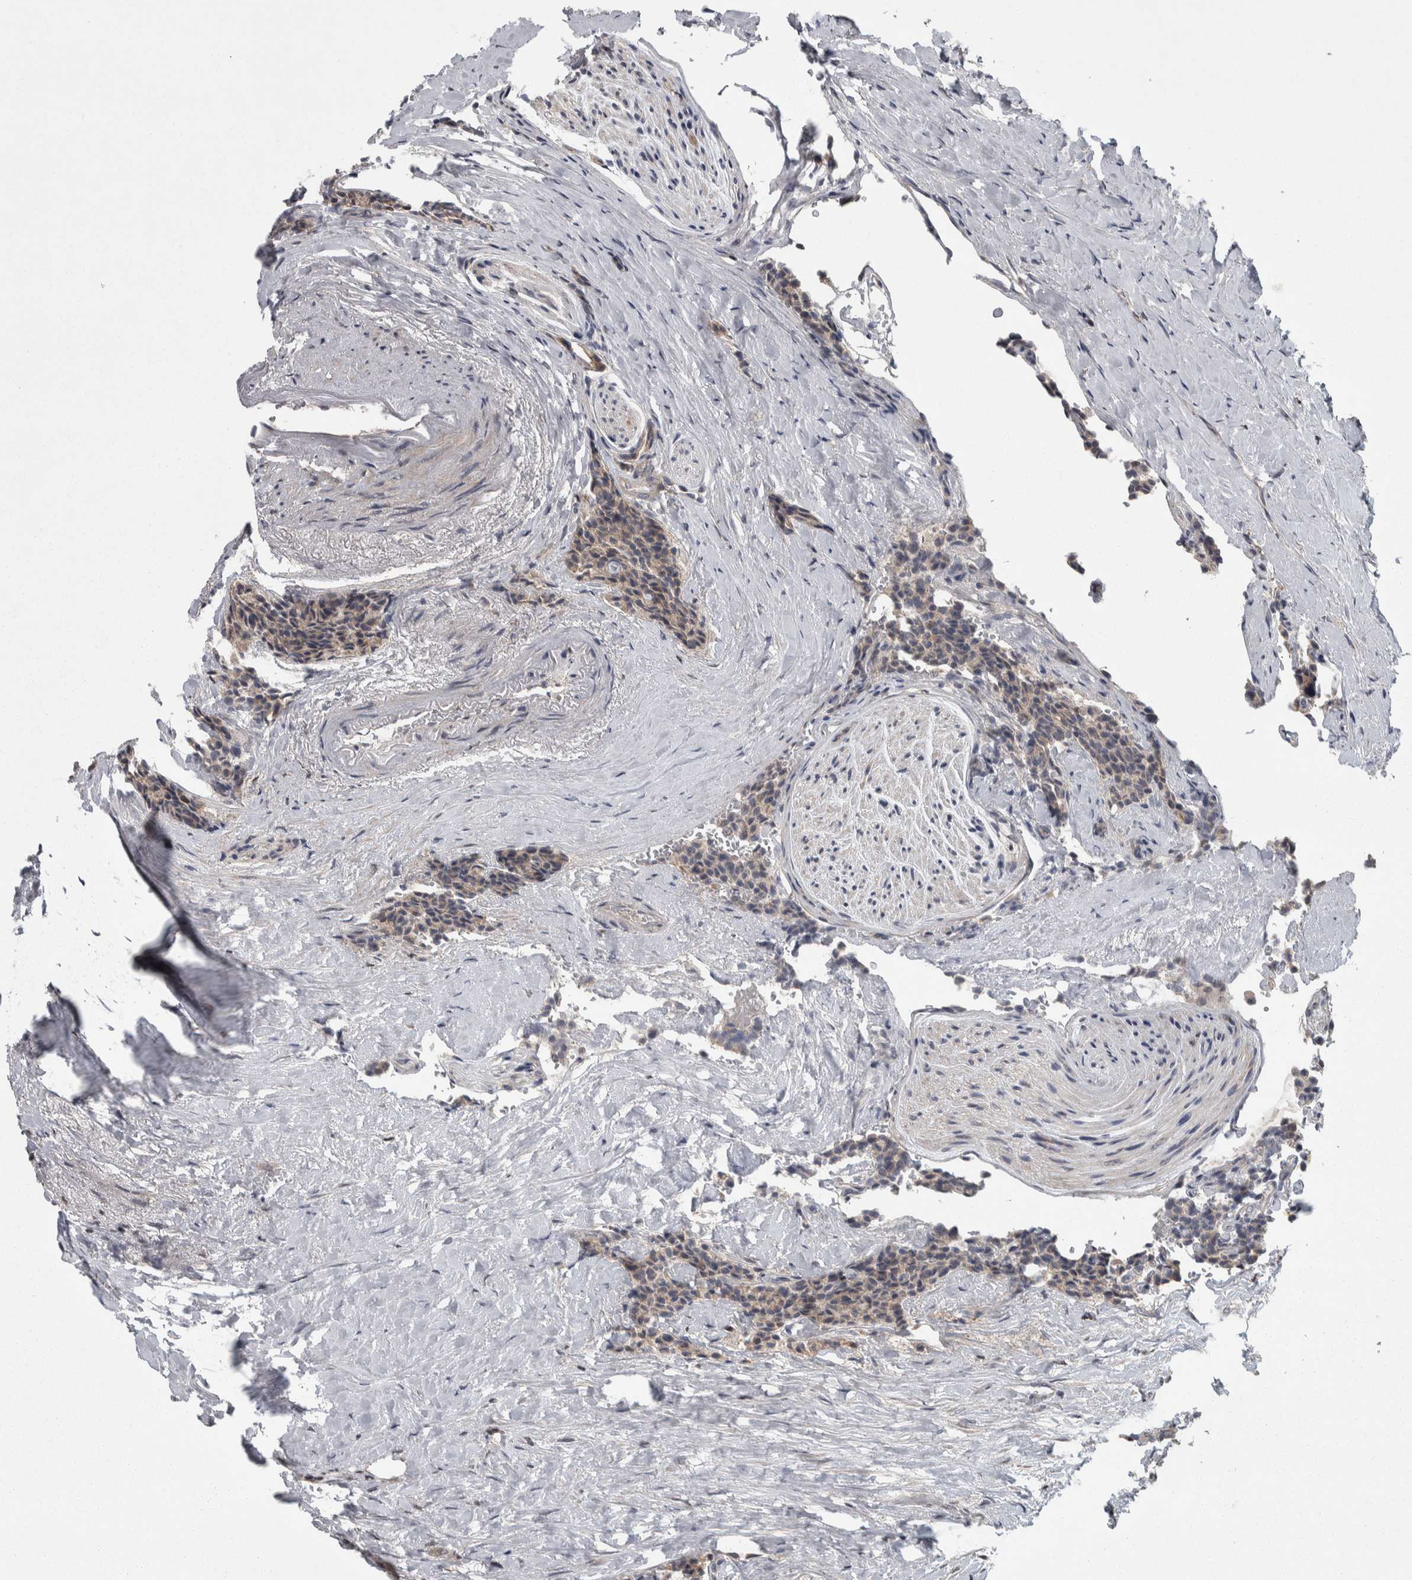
{"staining": {"intensity": "weak", "quantity": ">75%", "location": "cytoplasmic/membranous"}, "tissue": "carcinoid", "cell_type": "Tumor cells", "image_type": "cancer", "snomed": [{"axis": "morphology", "description": "Carcinoid, malignant, NOS"}, {"axis": "topography", "description": "Colon"}], "caption": "Immunohistochemical staining of carcinoid shows low levels of weak cytoplasmic/membranous staining in approximately >75% of tumor cells. The staining is performed using DAB (3,3'-diaminobenzidine) brown chromogen to label protein expression. The nuclei are counter-stained blue using hematoxylin.", "gene": "CWC27", "patient": {"sex": "female", "age": 61}}